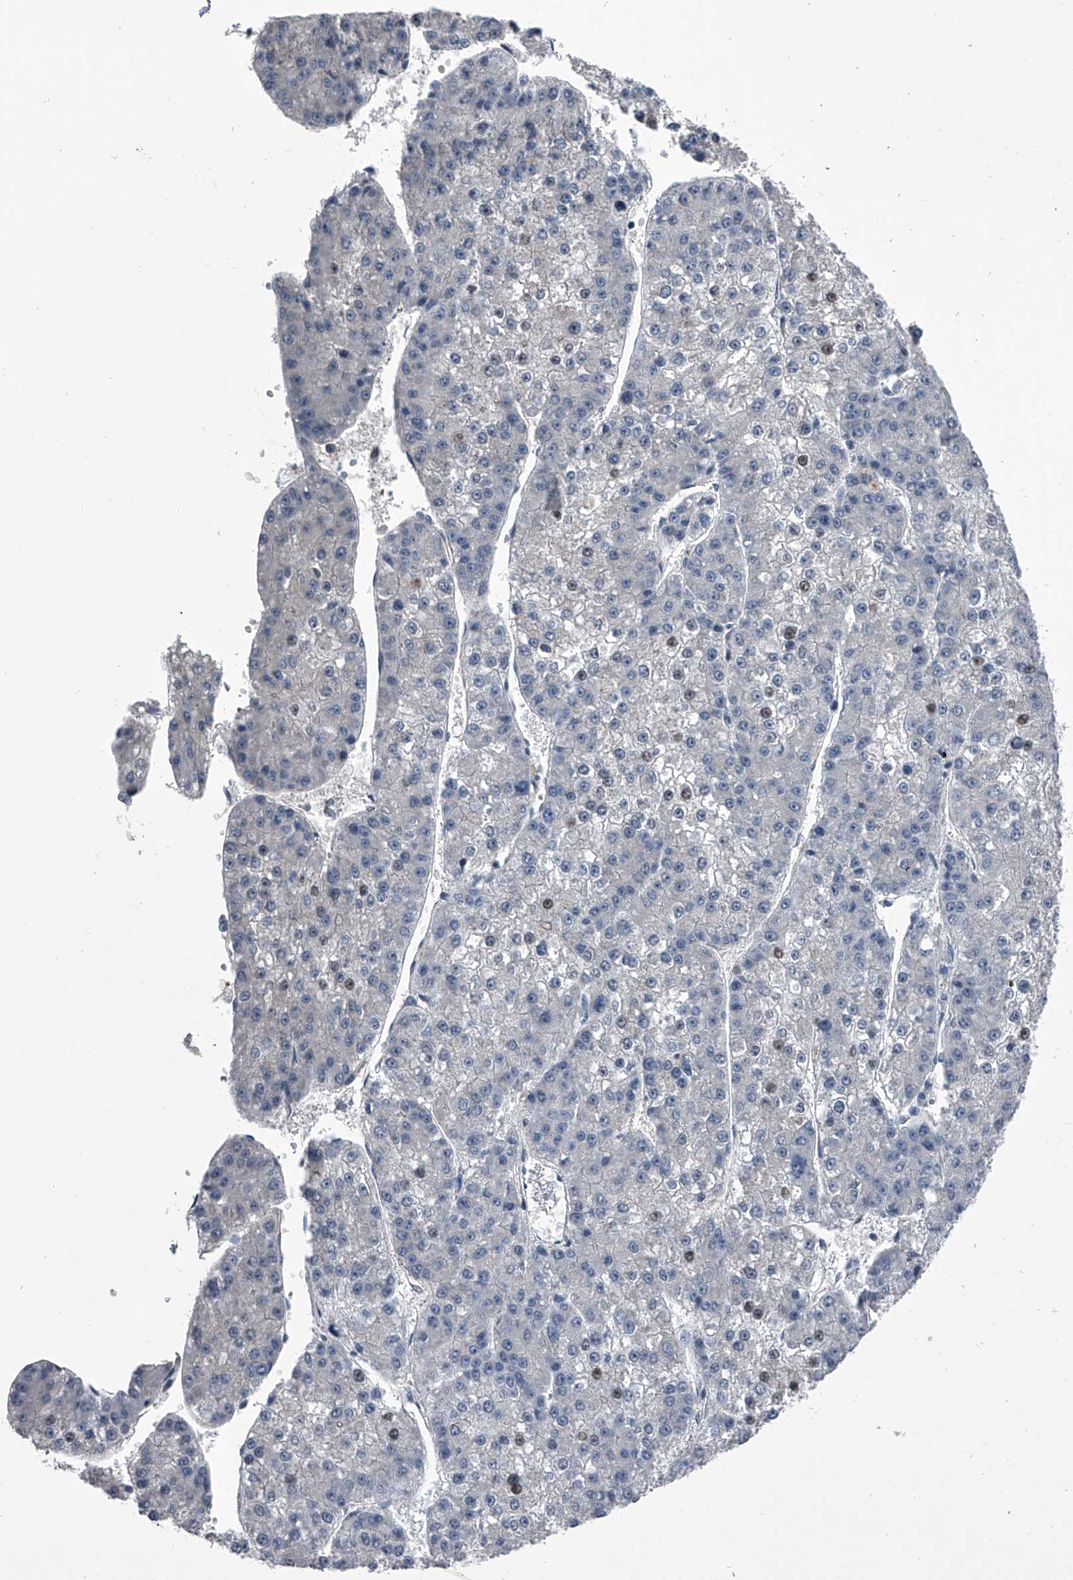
{"staining": {"intensity": "negative", "quantity": "none", "location": "none"}, "tissue": "liver cancer", "cell_type": "Tumor cells", "image_type": "cancer", "snomed": [{"axis": "morphology", "description": "Carcinoma, Hepatocellular, NOS"}, {"axis": "topography", "description": "Liver"}], "caption": "This is a image of immunohistochemistry (IHC) staining of hepatocellular carcinoma (liver), which shows no positivity in tumor cells. (Stains: DAB (3,3'-diaminobenzidine) IHC with hematoxylin counter stain, Microscopy: brightfield microscopy at high magnification).", "gene": "PIP5K1A", "patient": {"sex": "female", "age": 73}}